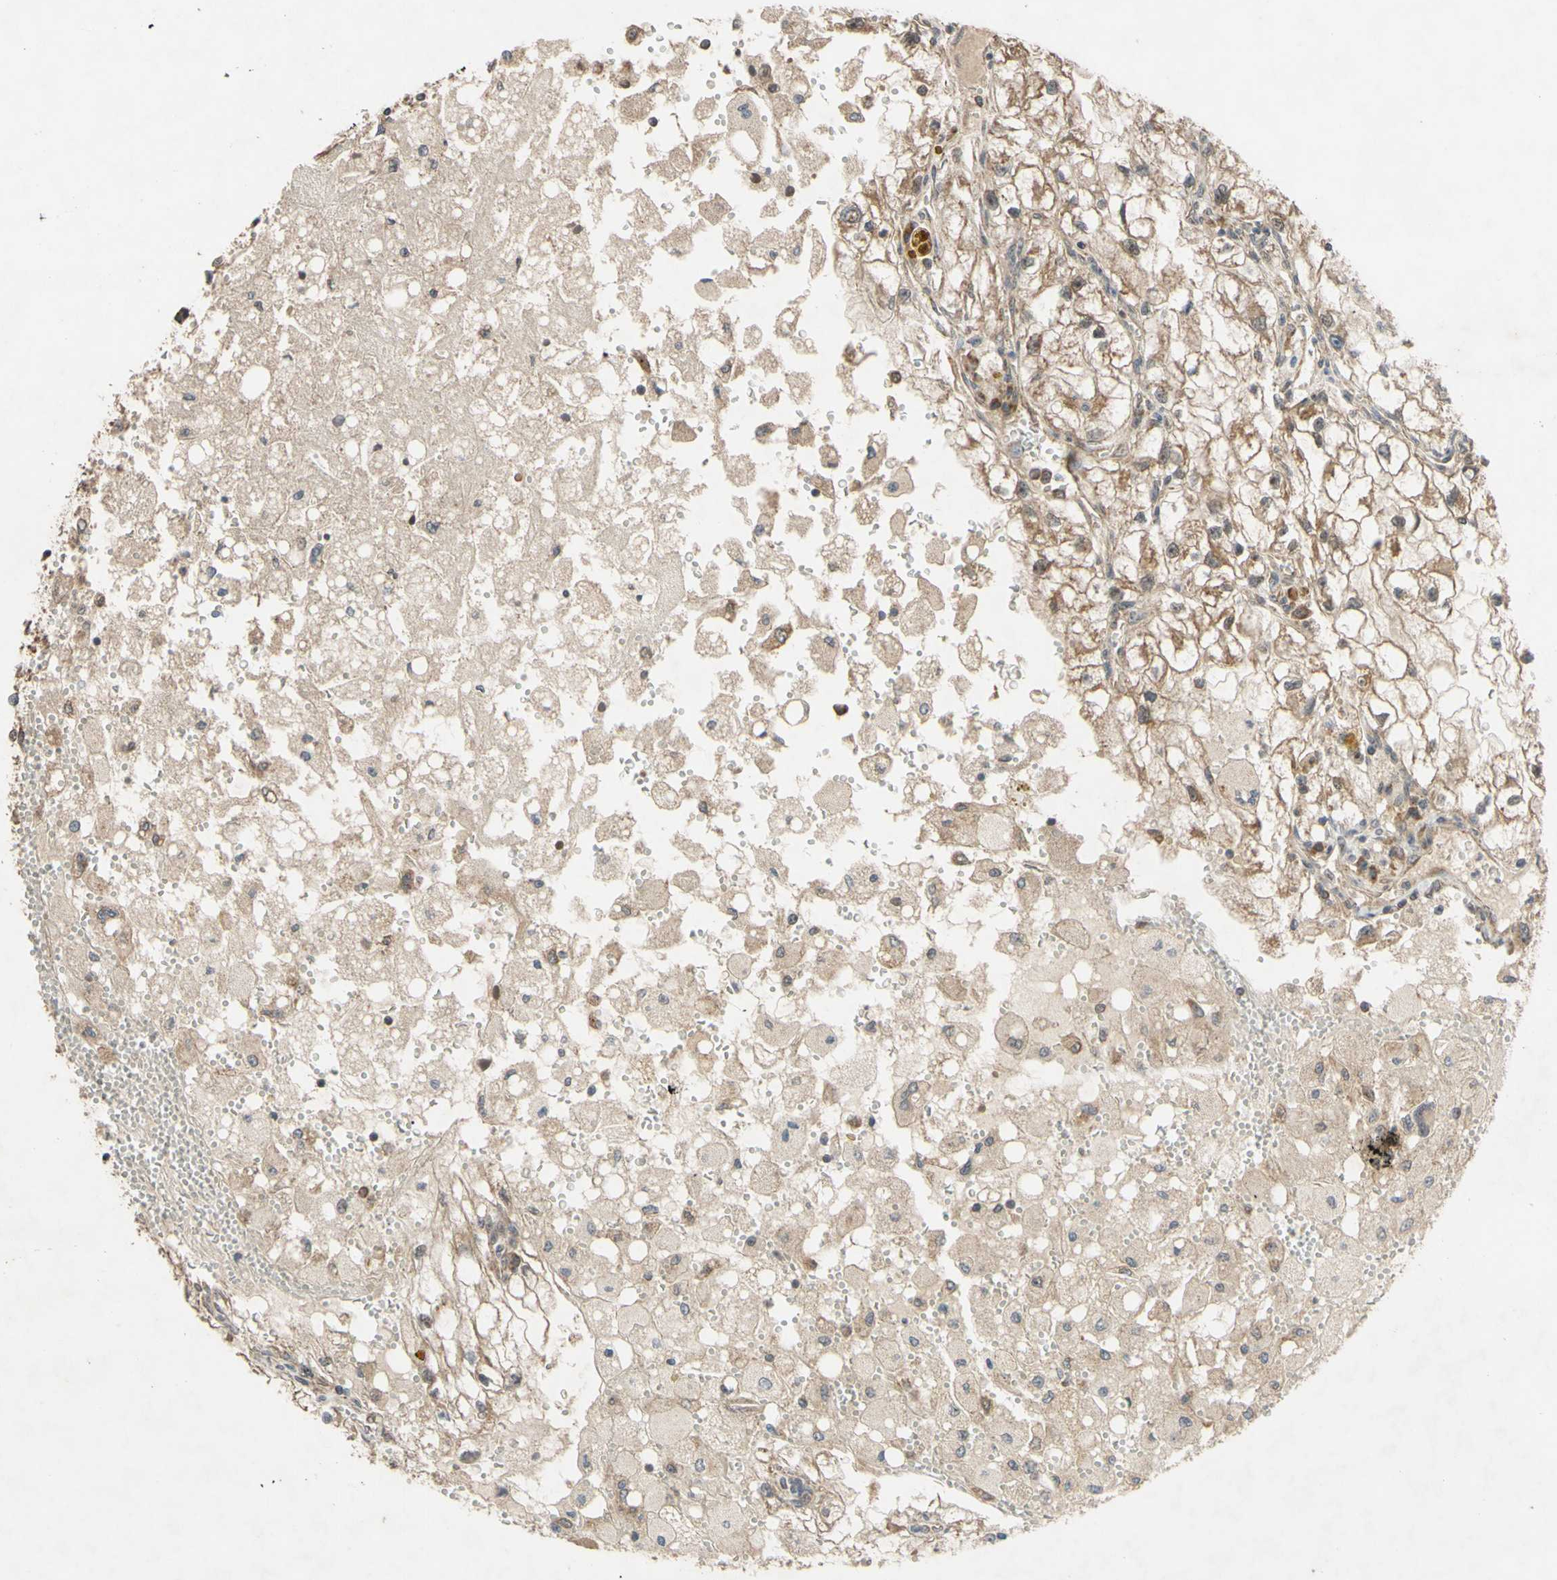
{"staining": {"intensity": "moderate", "quantity": ">75%", "location": "cytoplasmic/membranous"}, "tissue": "renal cancer", "cell_type": "Tumor cells", "image_type": "cancer", "snomed": [{"axis": "morphology", "description": "Adenocarcinoma, NOS"}, {"axis": "topography", "description": "Kidney"}], "caption": "This is a photomicrograph of immunohistochemistry (IHC) staining of adenocarcinoma (renal), which shows moderate positivity in the cytoplasmic/membranous of tumor cells.", "gene": "CD164", "patient": {"sex": "female", "age": 70}}